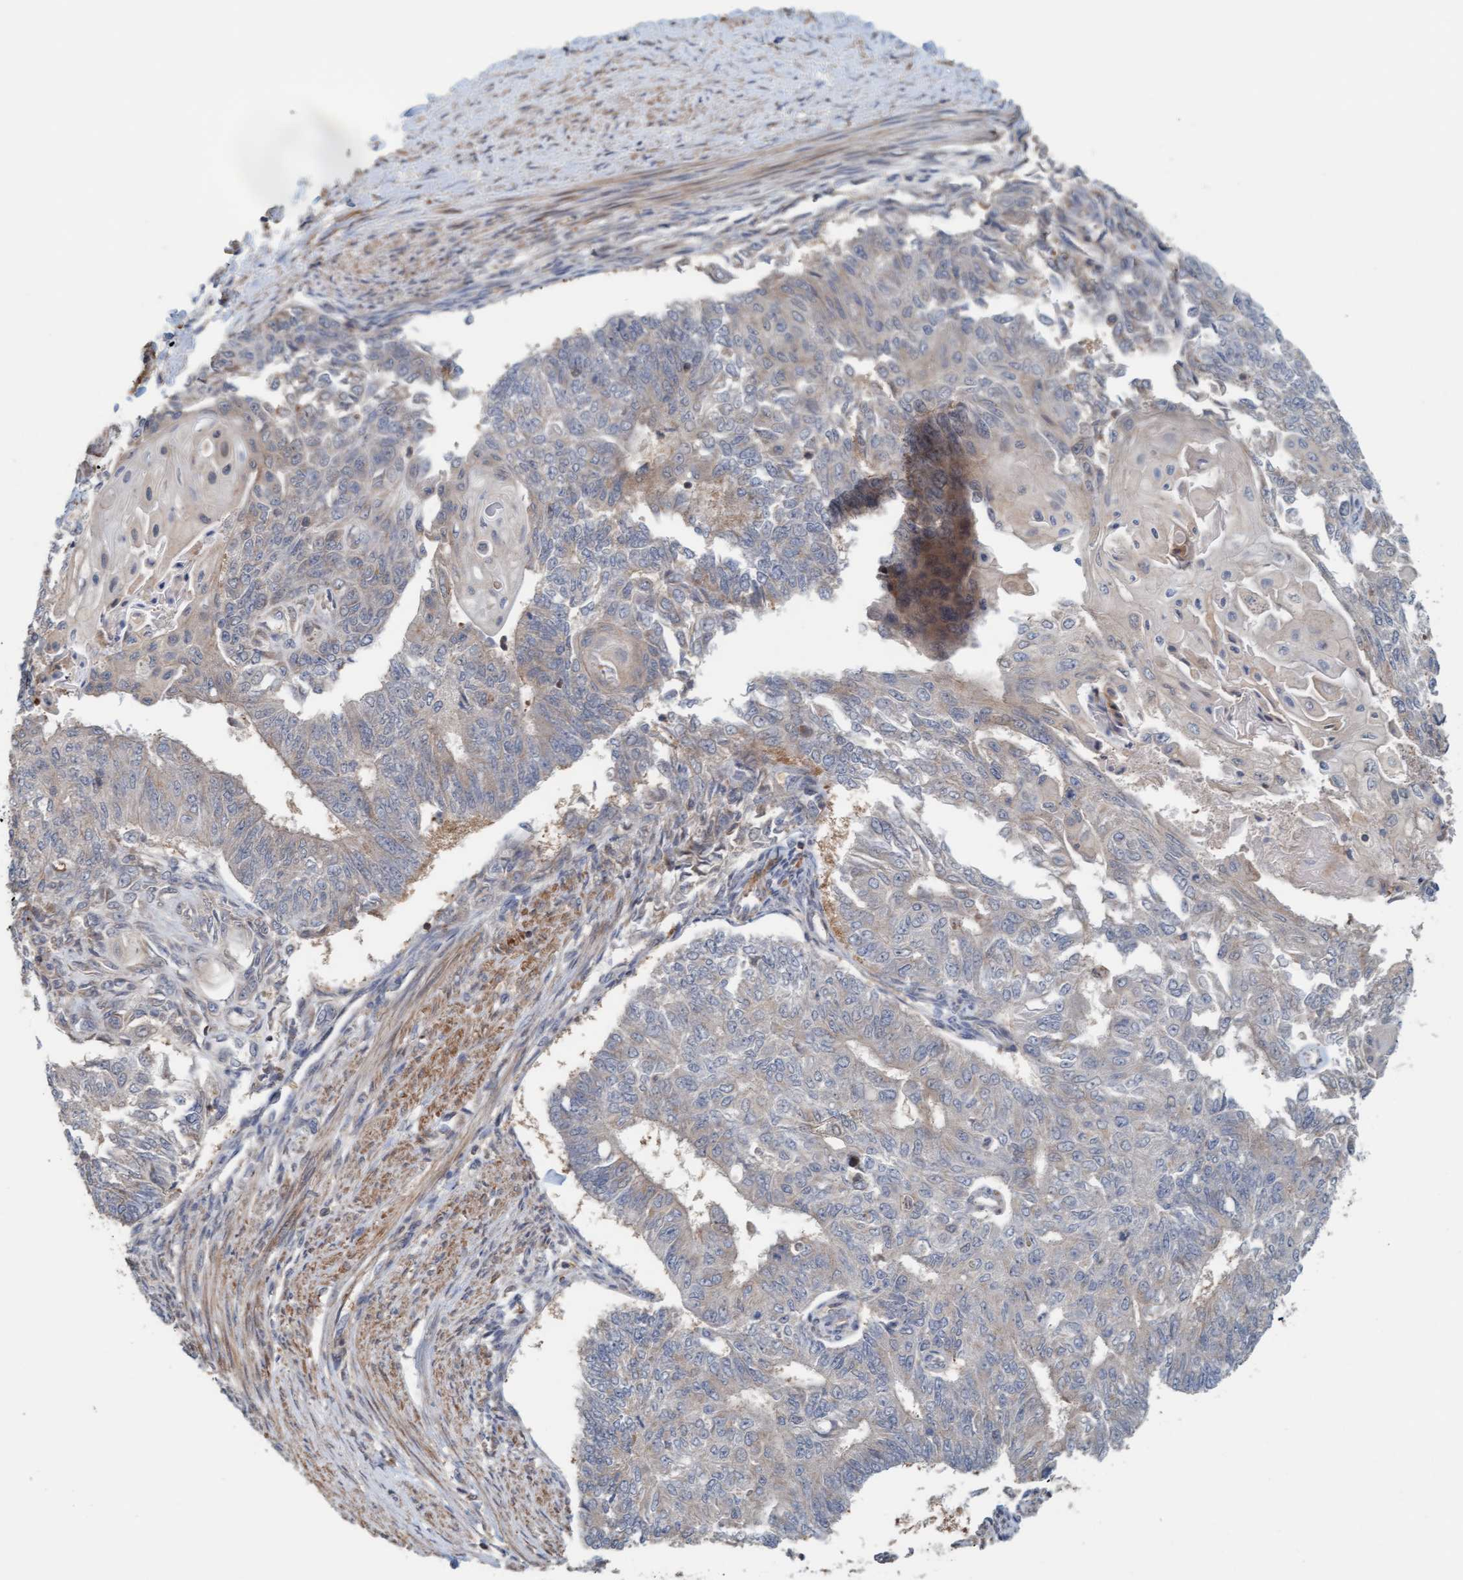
{"staining": {"intensity": "weak", "quantity": "<25%", "location": "cytoplasmic/membranous"}, "tissue": "endometrial cancer", "cell_type": "Tumor cells", "image_type": "cancer", "snomed": [{"axis": "morphology", "description": "Adenocarcinoma, NOS"}, {"axis": "topography", "description": "Endometrium"}], "caption": "DAB (3,3'-diaminobenzidine) immunohistochemical staining of endometrial adenocarcinoma shows no significant positivity in tumor cells.", "gene": "UBAP1", "patient": {"sex": "female", "age": 32}}